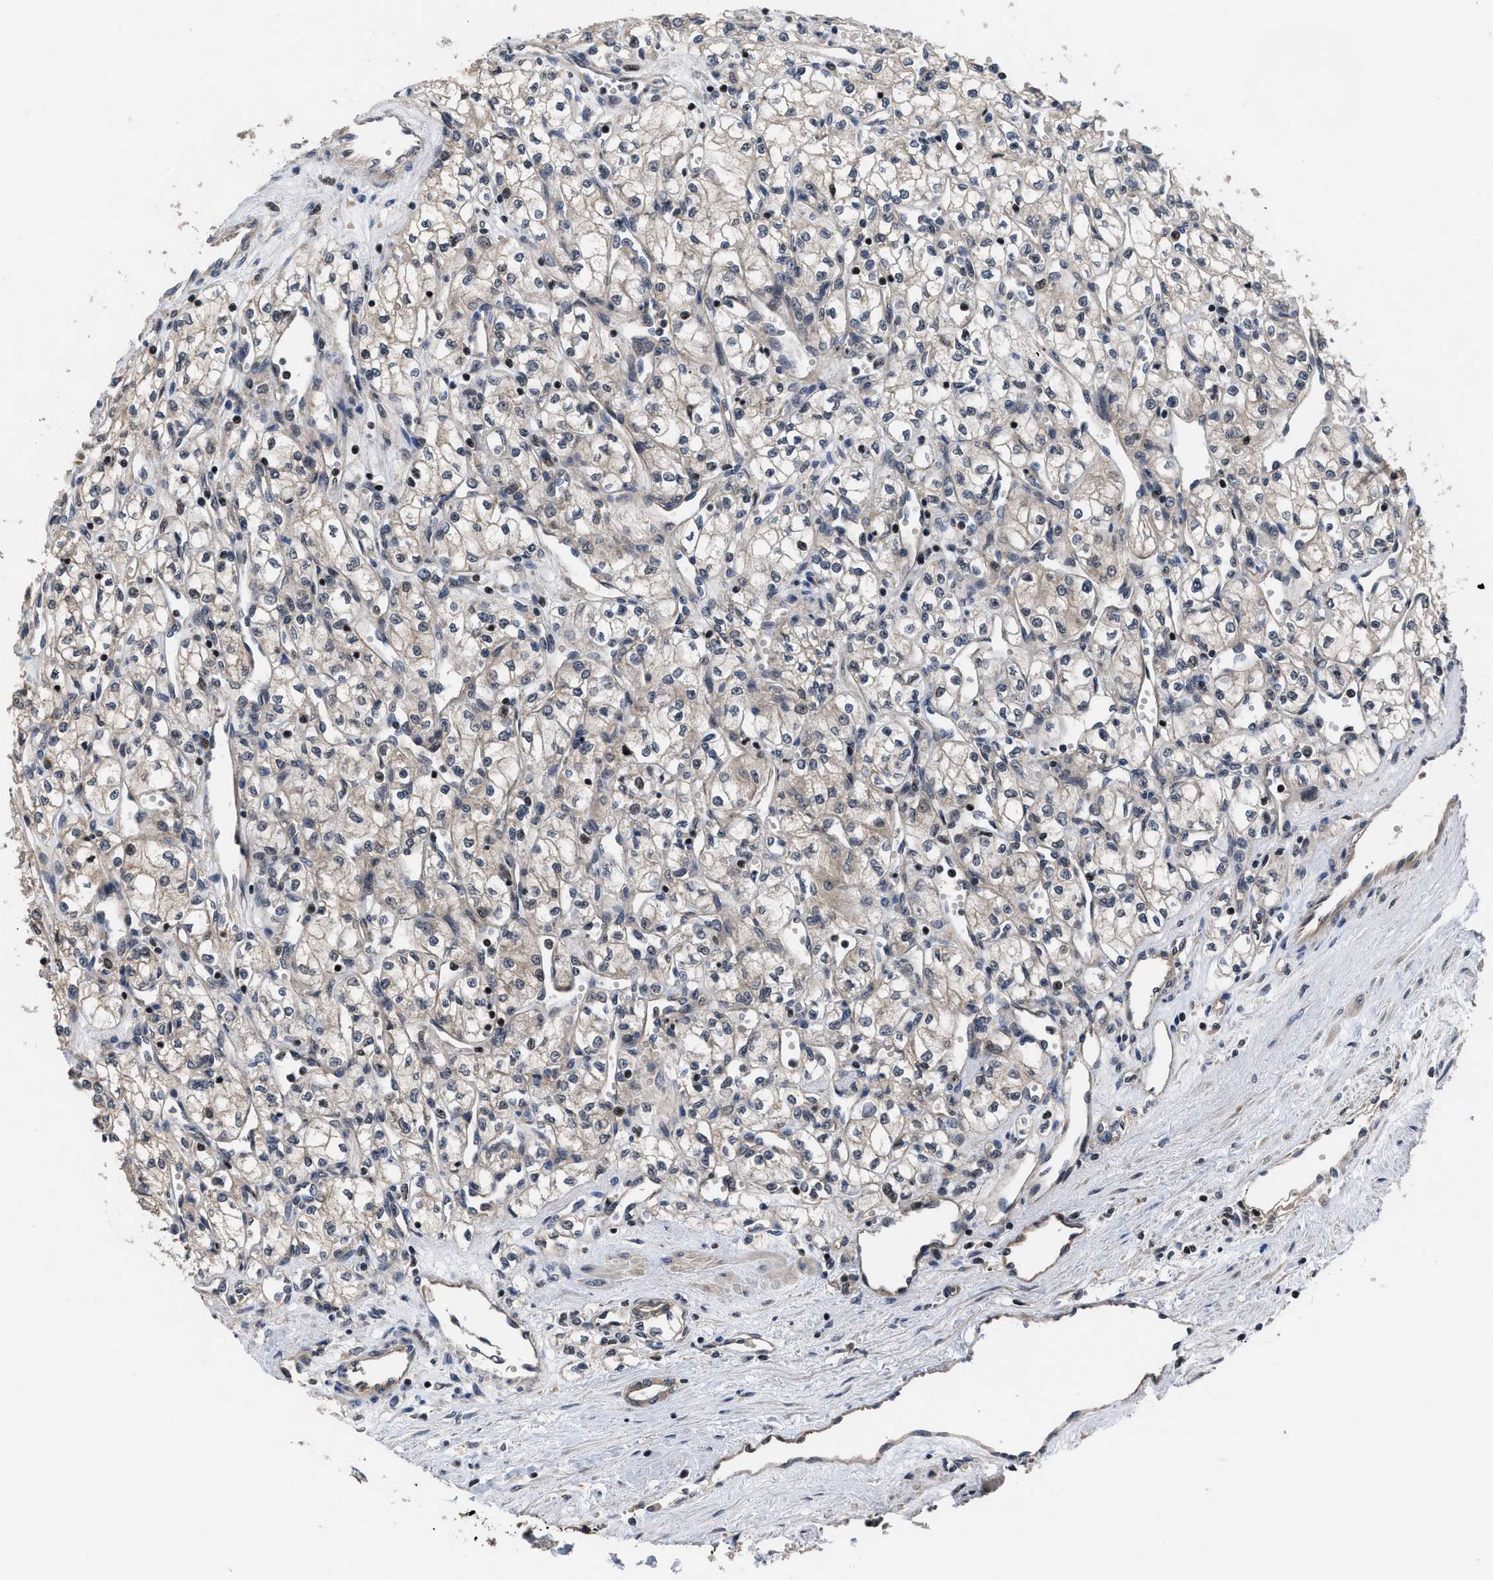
{"staining": {"intensity": "weak", "quantity": "25%-75%", "location": "cytoplasmic/membranous"}, "tissue": "renal cancer", "cell_type": "Tumor cells", "image_type": "cancer", "snomed": [{"axis": "morphology", "description": "Adenocarcinoma, NOS"}, {"axis": "topography", "description": "Kidney"}], "caption": "Renal cancer (adenocarcinoma) stained with a brown dye demonstrates weak cytoplasmic/membranous positive expression in about 25%-75% of tumor cells.", "gene": "DNAJC14", "patient": {"sex": "male", "age": 59}}